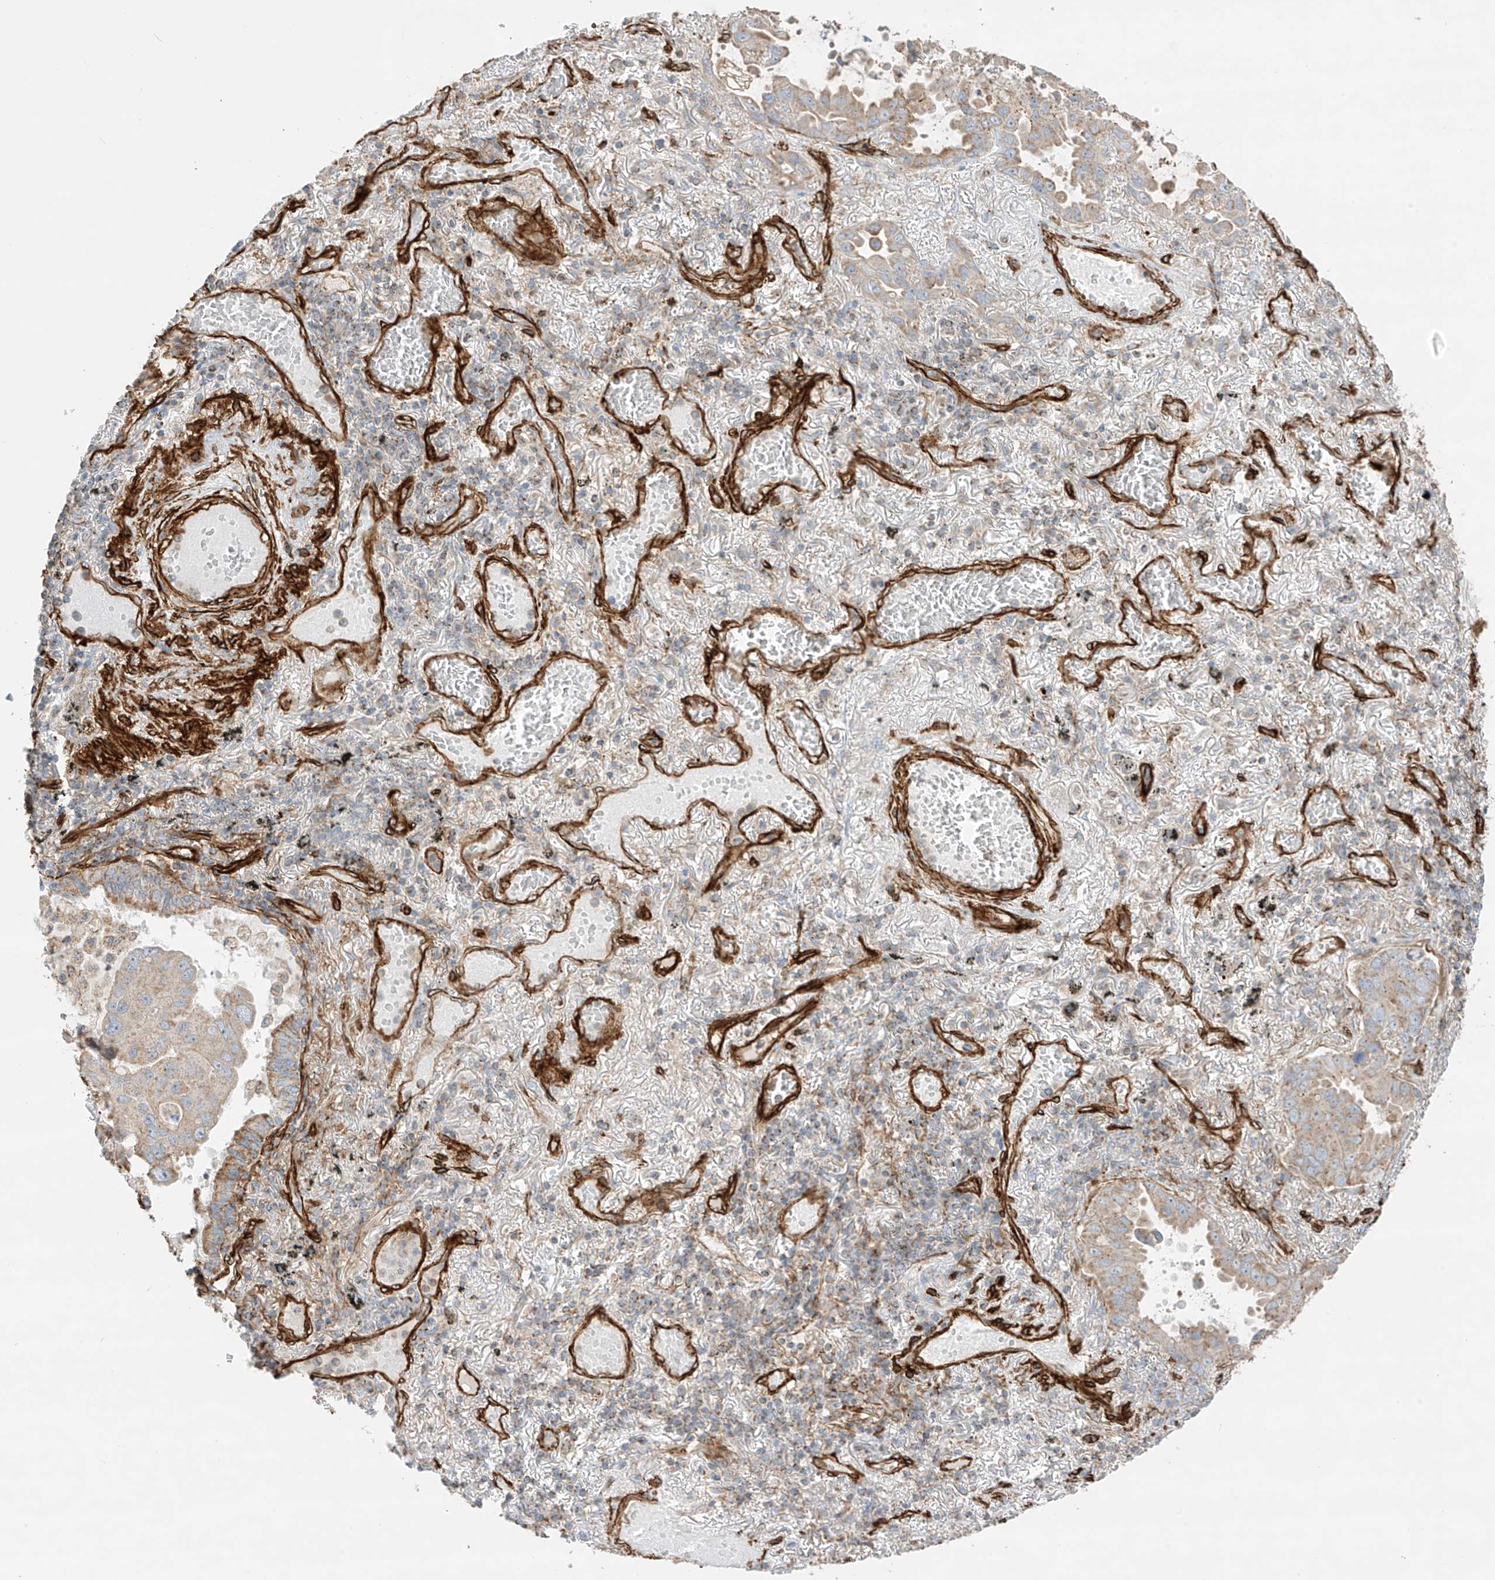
{"staining": {"intensity": "moderate", "quantity": "25%-75%", "location": "cytoplasmic/membranous"}, "tissue": "lung cancer", "cell_type": "Tumor cells", "image_type": "cancer", "snomed": [{"axis": "morphology", "description": "Adenocarcinoma, NOS"}, {"axis": "topography", "description": "Lung"}], "caption": "Approximately 25%-75% of tumor cells in lung cancer (adenocarcinoma) exhibit moderate cytoplasmic/membranous protein positivity as visualized by brown immunohistochemical staining.", "gene": "ABCB7", "patient": {"sex": "male", "age": 64}}